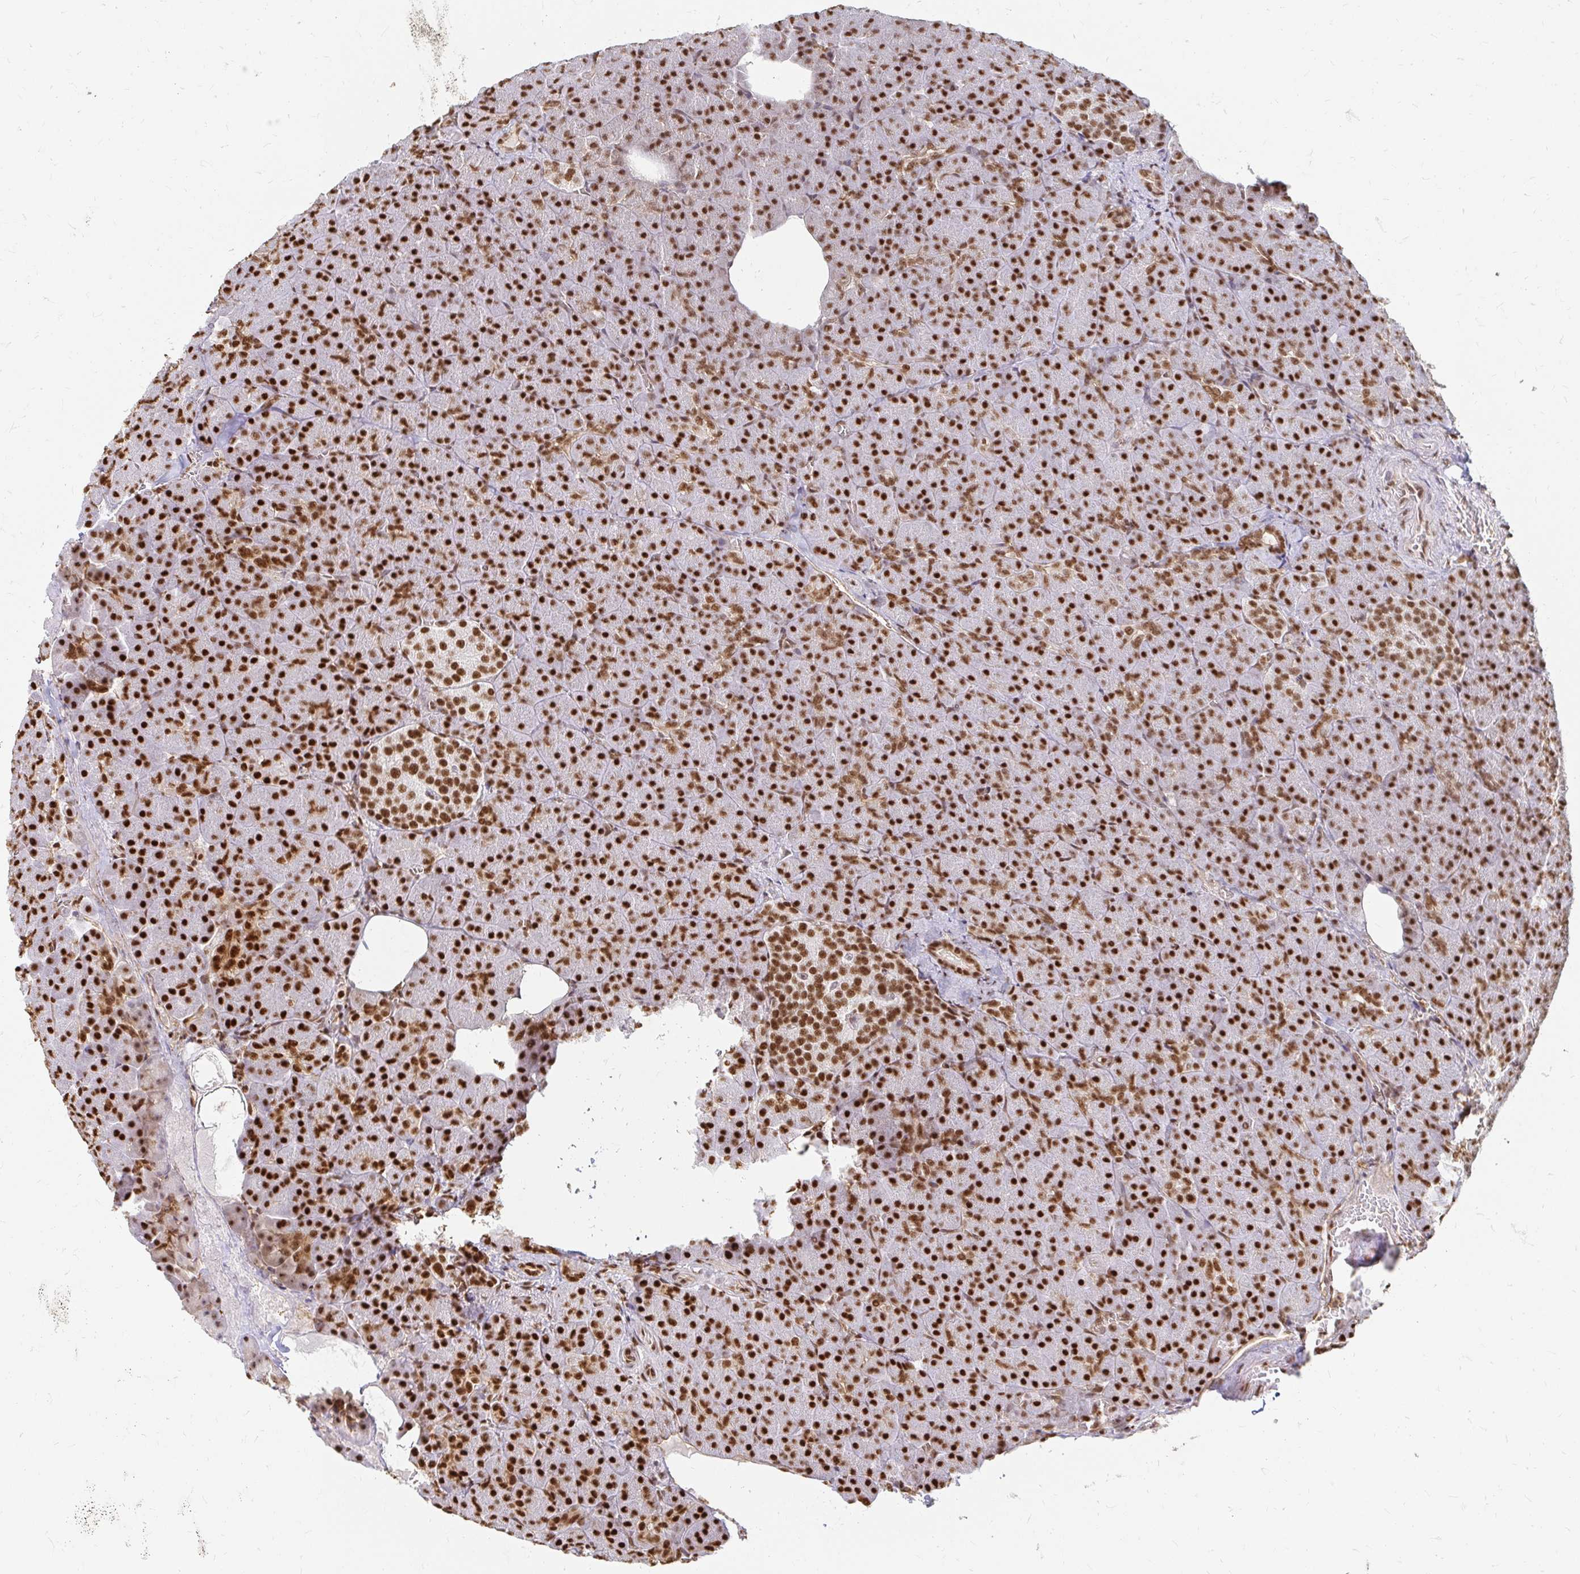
{"staining": {"intensity": "strong", "quantity": ">75%", "location": "nuclear"}, "tissue": "pancreas", "cell_type": "Exocrine glandular cells", "image_type": "normal", "snomed": [{"axis": "morphology", "description": "Normal tissue, NOS"}, {"axis": "topography", "description": "Pancreas"}], "caption": "Protein staining of benign pancreas shows strong nuclear expression in about >75% of exocrine glandular cells.", "gene": "HNRNPU", "patient": {"sex": "female", "age": 74}}